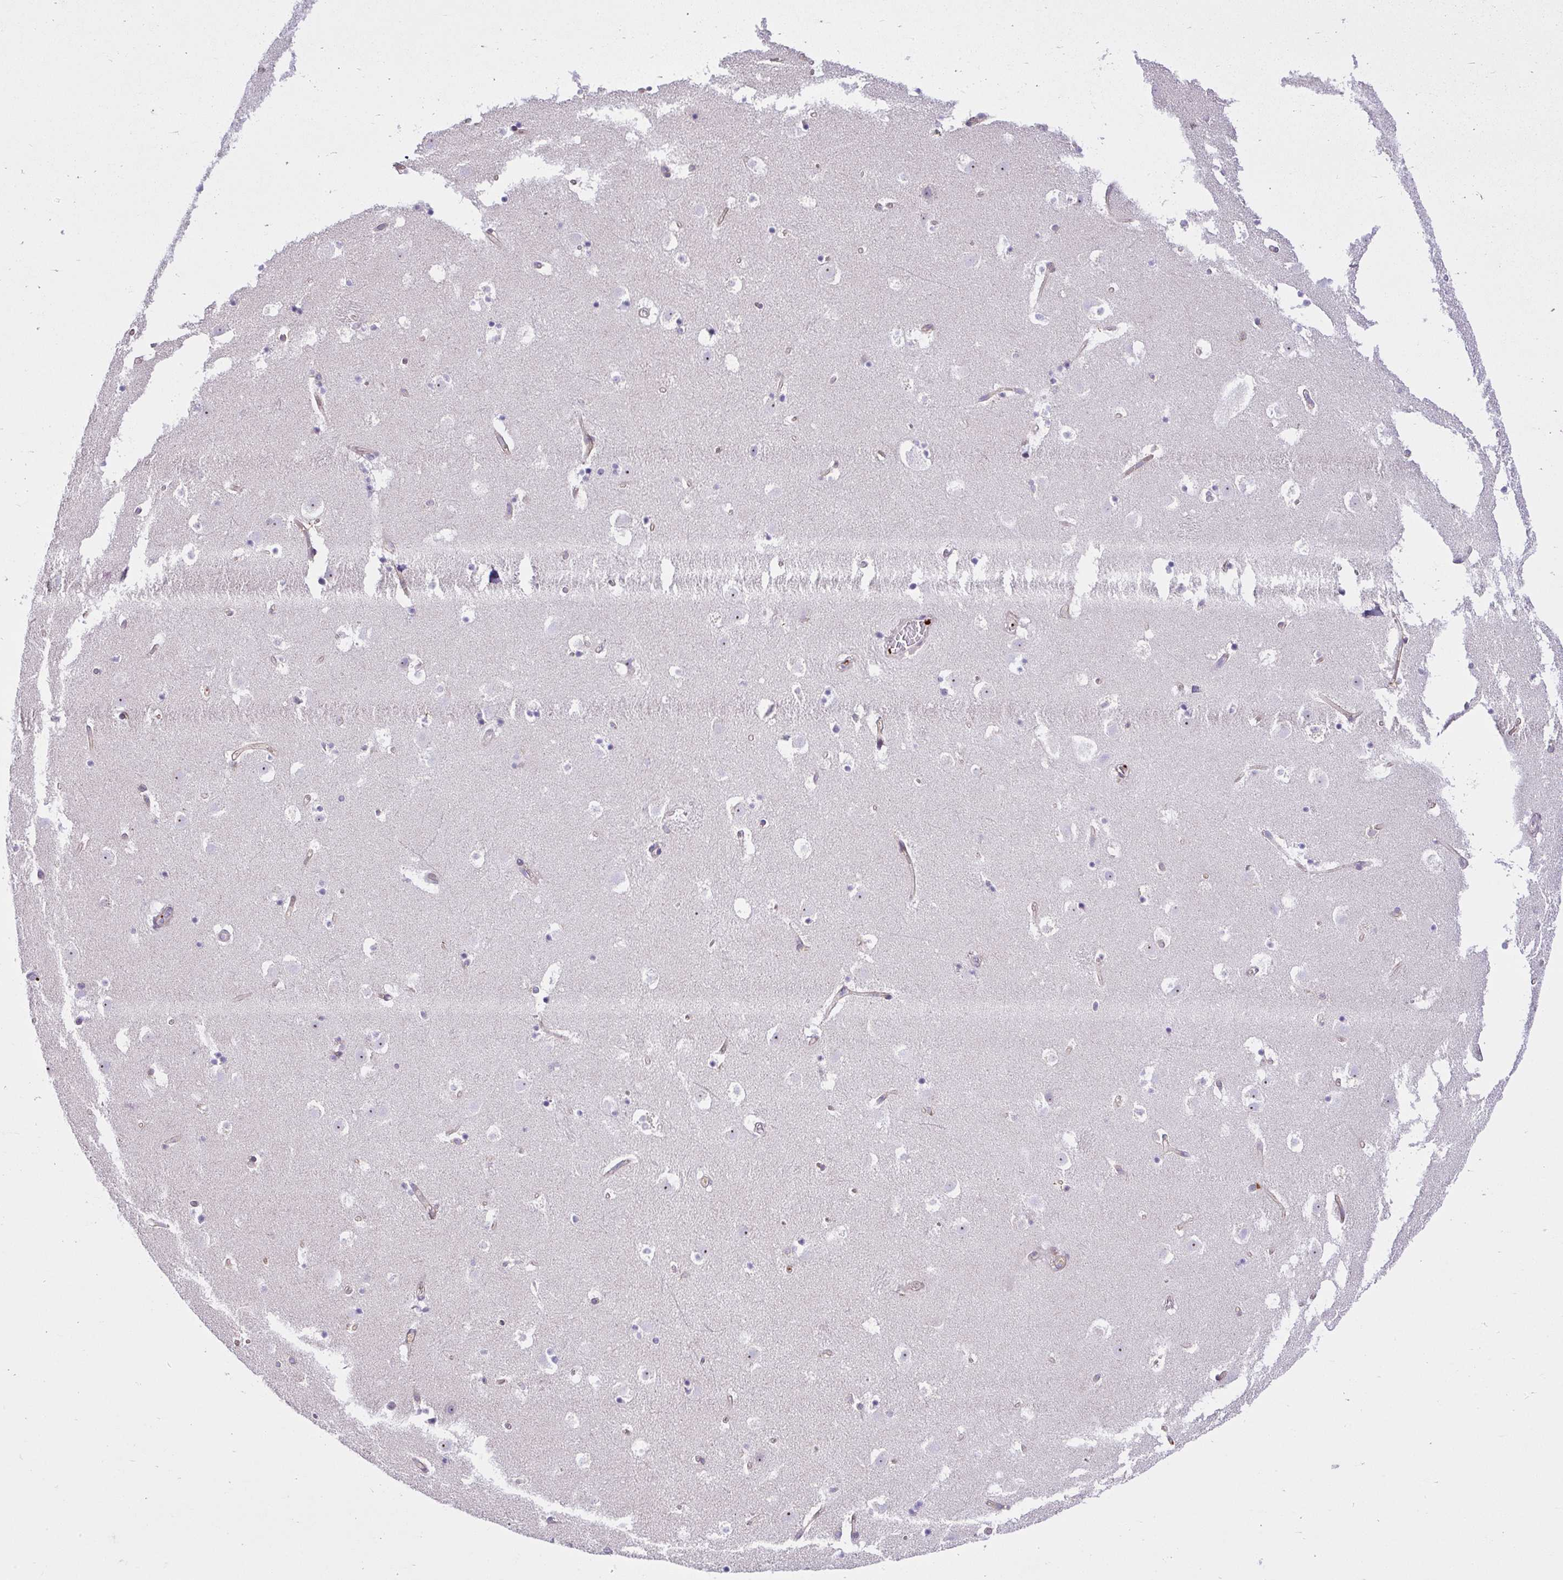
{"staining": {"intensity": "weak", "quantity": "<25%", "location": "nuclear"}, "tissue": "caudate", "cell_type": "Glial cells", "image_type": "normal", "snomed": [{"axis": "morphology", "description": "Normal tissue, NOS"}, {"axis": "topography", "description": "Lateral ventricle wall"}], "caption": "IHC photomicrograph of normal caudate: human caudate stained with DAB (3,3'-diaminobenzidine) shows no significant protein expression in glial cells. (Immunohistochemistry (ihc), brightfield microscopy, high magnification).", "gene": "CCDC142", "patient": {"sex": "male", "age": 37}}